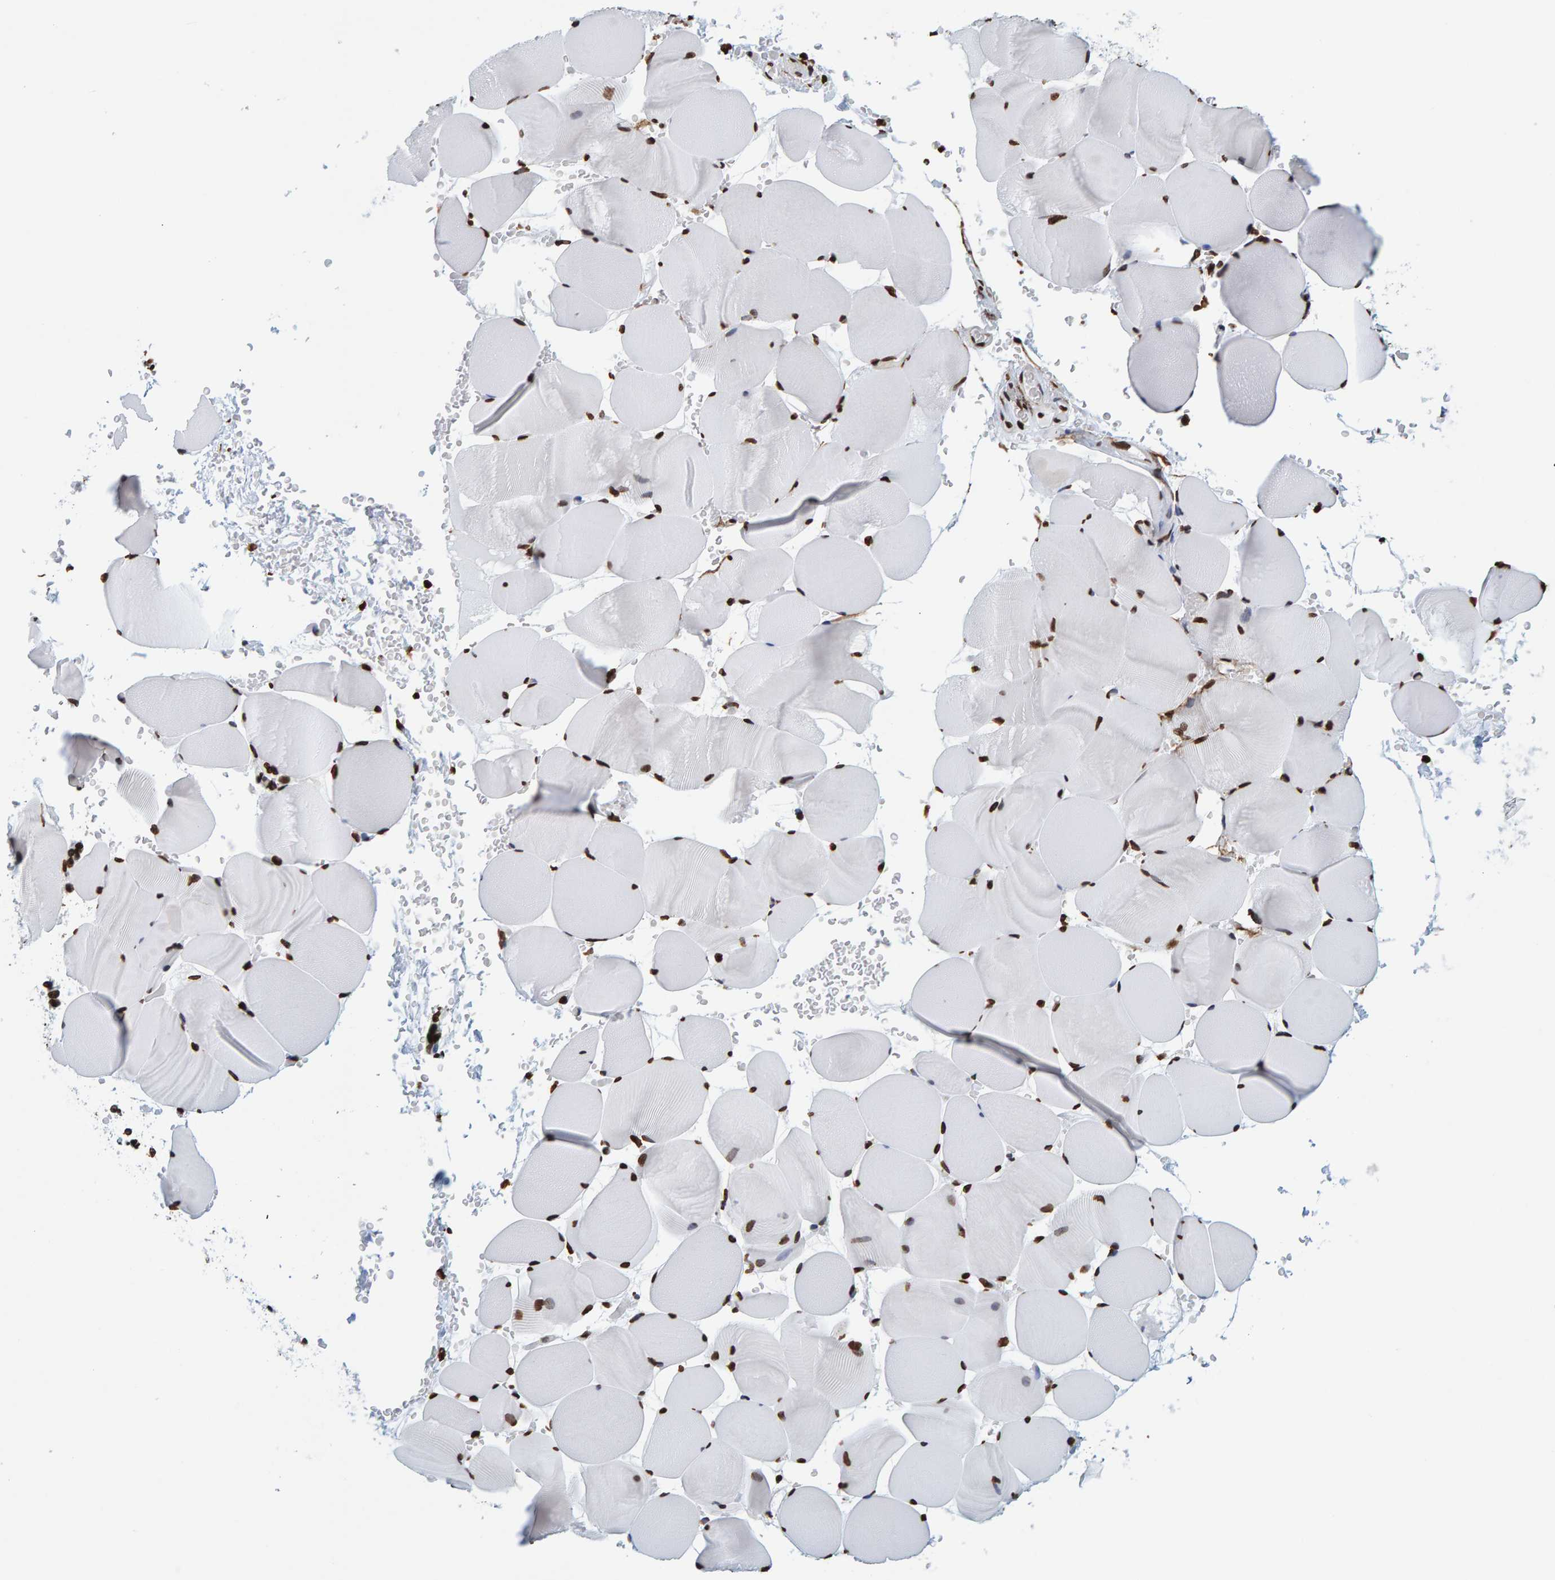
{"staining": {"intensity": "strong", "quantity": ">75%", "location": "nuclear"}, "tissue": "skeletal muscle", "cell_type": "Myocytes", "image_type": "normal", "snomed": [{"axis": "morphology", "description": "Normal tissue, NOS"}, {"axis": "topography", "description": "Skeletal muscle"}], "caption": "IHC (DAB (3,3'-diaminobenzidine)) staining of unremarkable human skeletal muscle reveals strong nuclear protein expression in about >75% of myocytes.", "gene": "BRF2", "patient": {"sex": "male", "age": 62}}